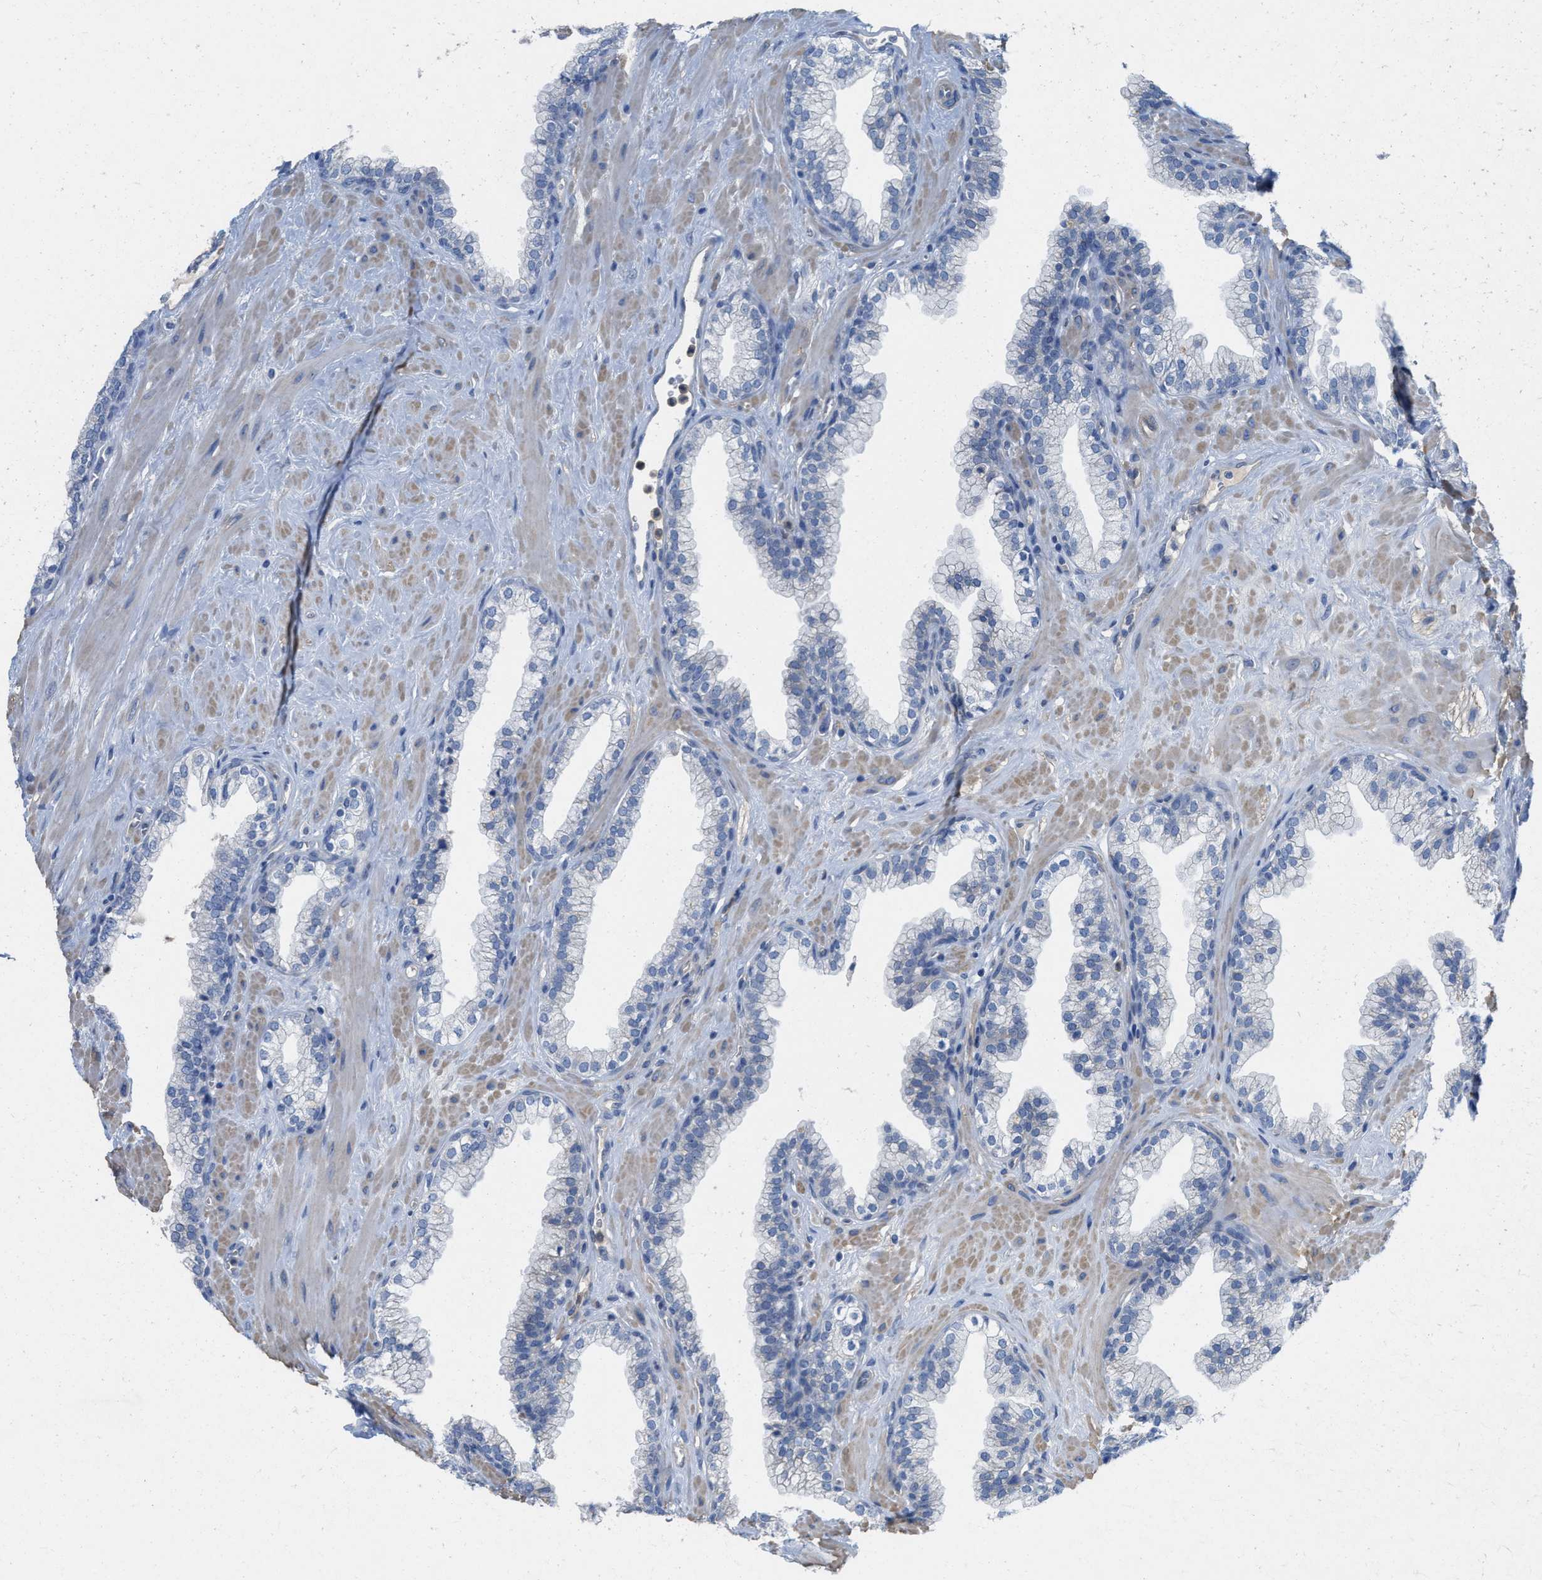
{"staining": {"intensity": "negative", "quantity": "none", "location": "none"}, "tissue": "prostate", "cell_type": "Glandular cells", "image_type": "normal", "snomed": [{"axis": "morphology", "description": "Normal tissue, NOS"}, {"axis": "morphology", "description": "Urothelial carcinoma, Low grade"}, {"axis": "topography", "description": "Urinary bladder"}, {"axis": "topography", "description": "Prostate"}], "caption": "Histopathology image shows no significant protein staining in glandular cells of normal prostate.", "gene": "CPA2", "patient": {"sex": "male", "age": 60}}